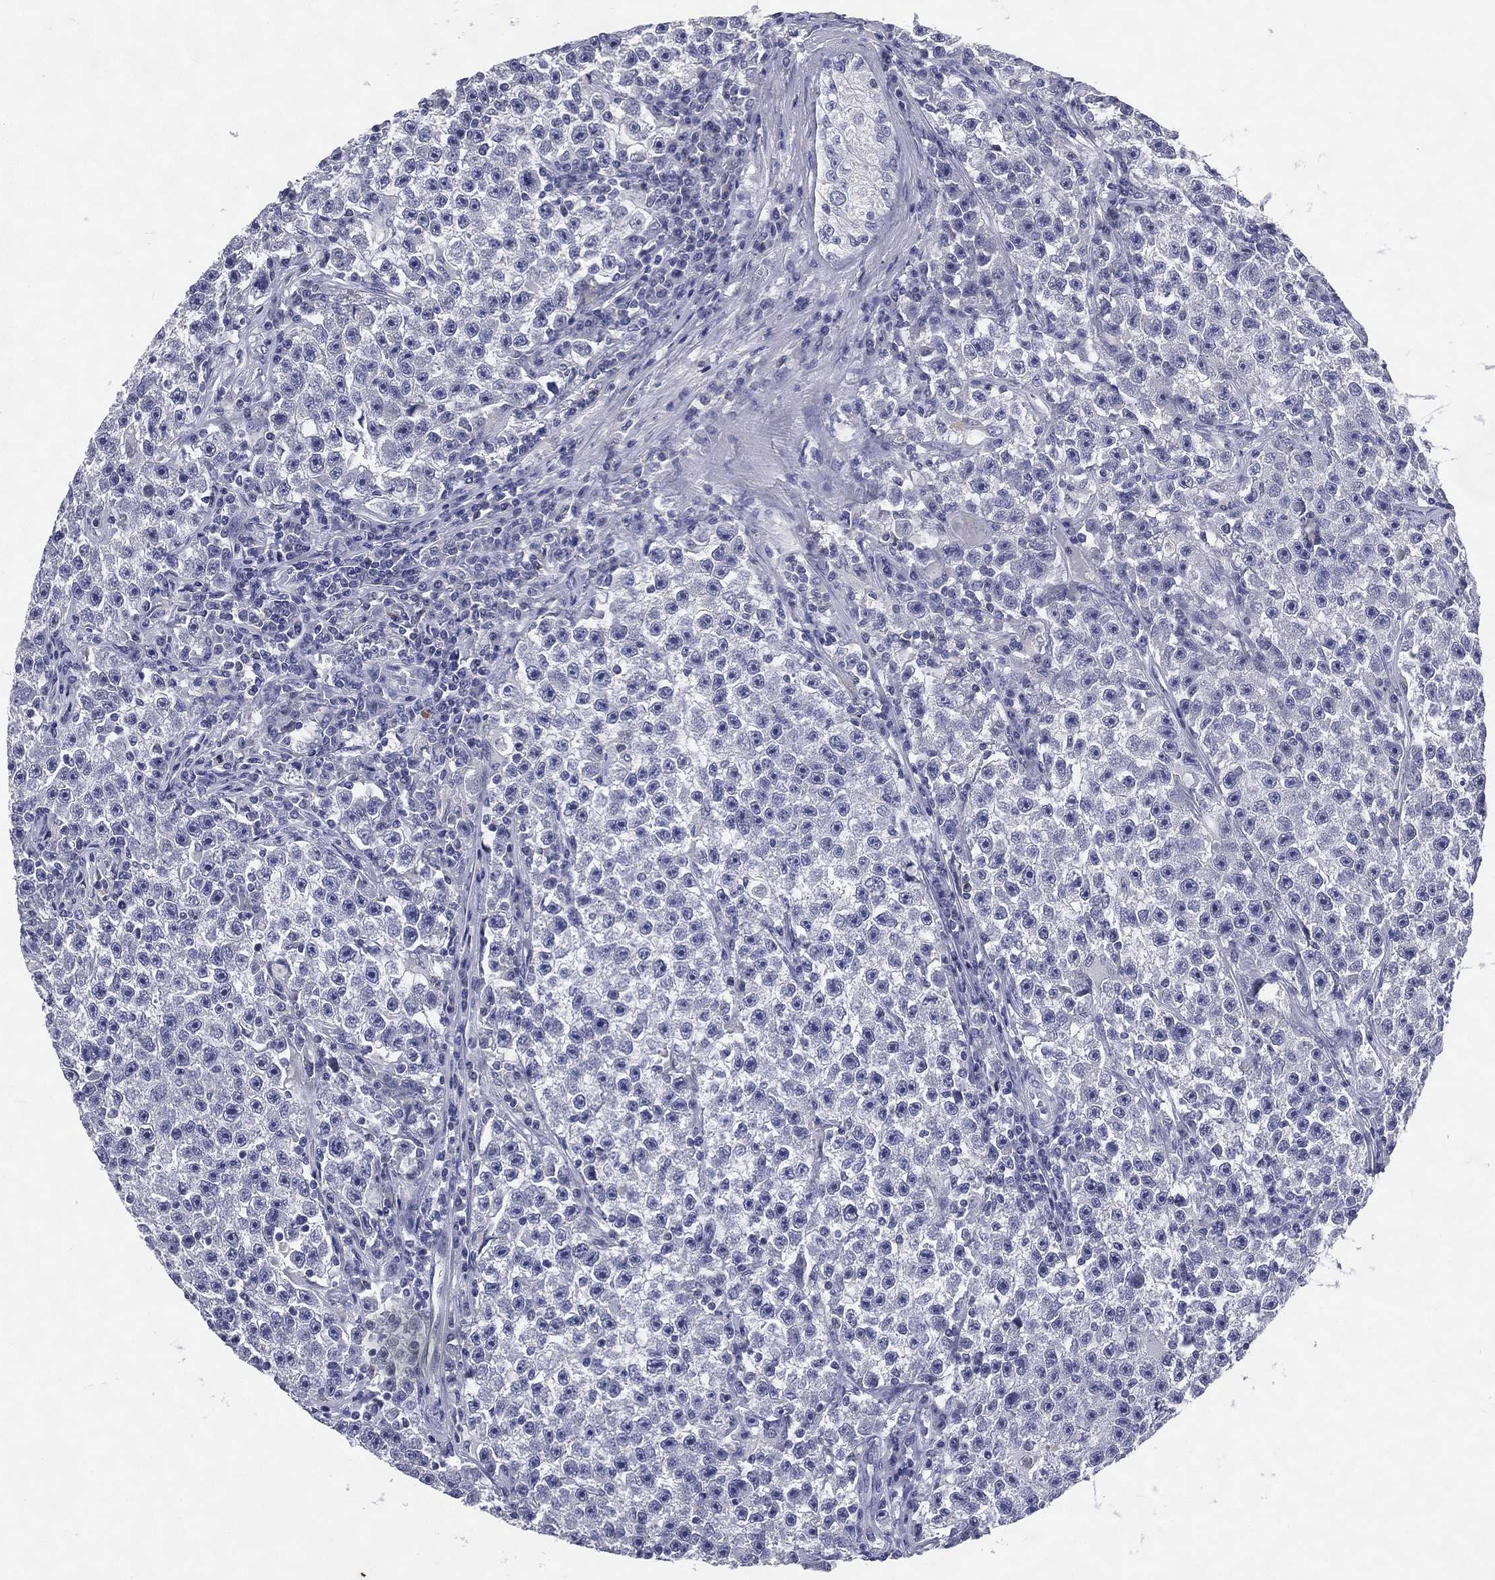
{"staining": {"intensity": "negative", "quantity": "none", "location": "none"}, "tissue": "testis cancer", "cell_type": "Tumor cells", "image_type": "cancer", "snomed": [{"axis": "morphology", "description": "Seminoma, NOS"}, {"axis": "topography", "description": "Testis"}], "caption": "Tumor cells are negative for brown protein staining in seminoma (testis).", "gene": "IFT27", "patient": {"sex": "male", "age": 22}}